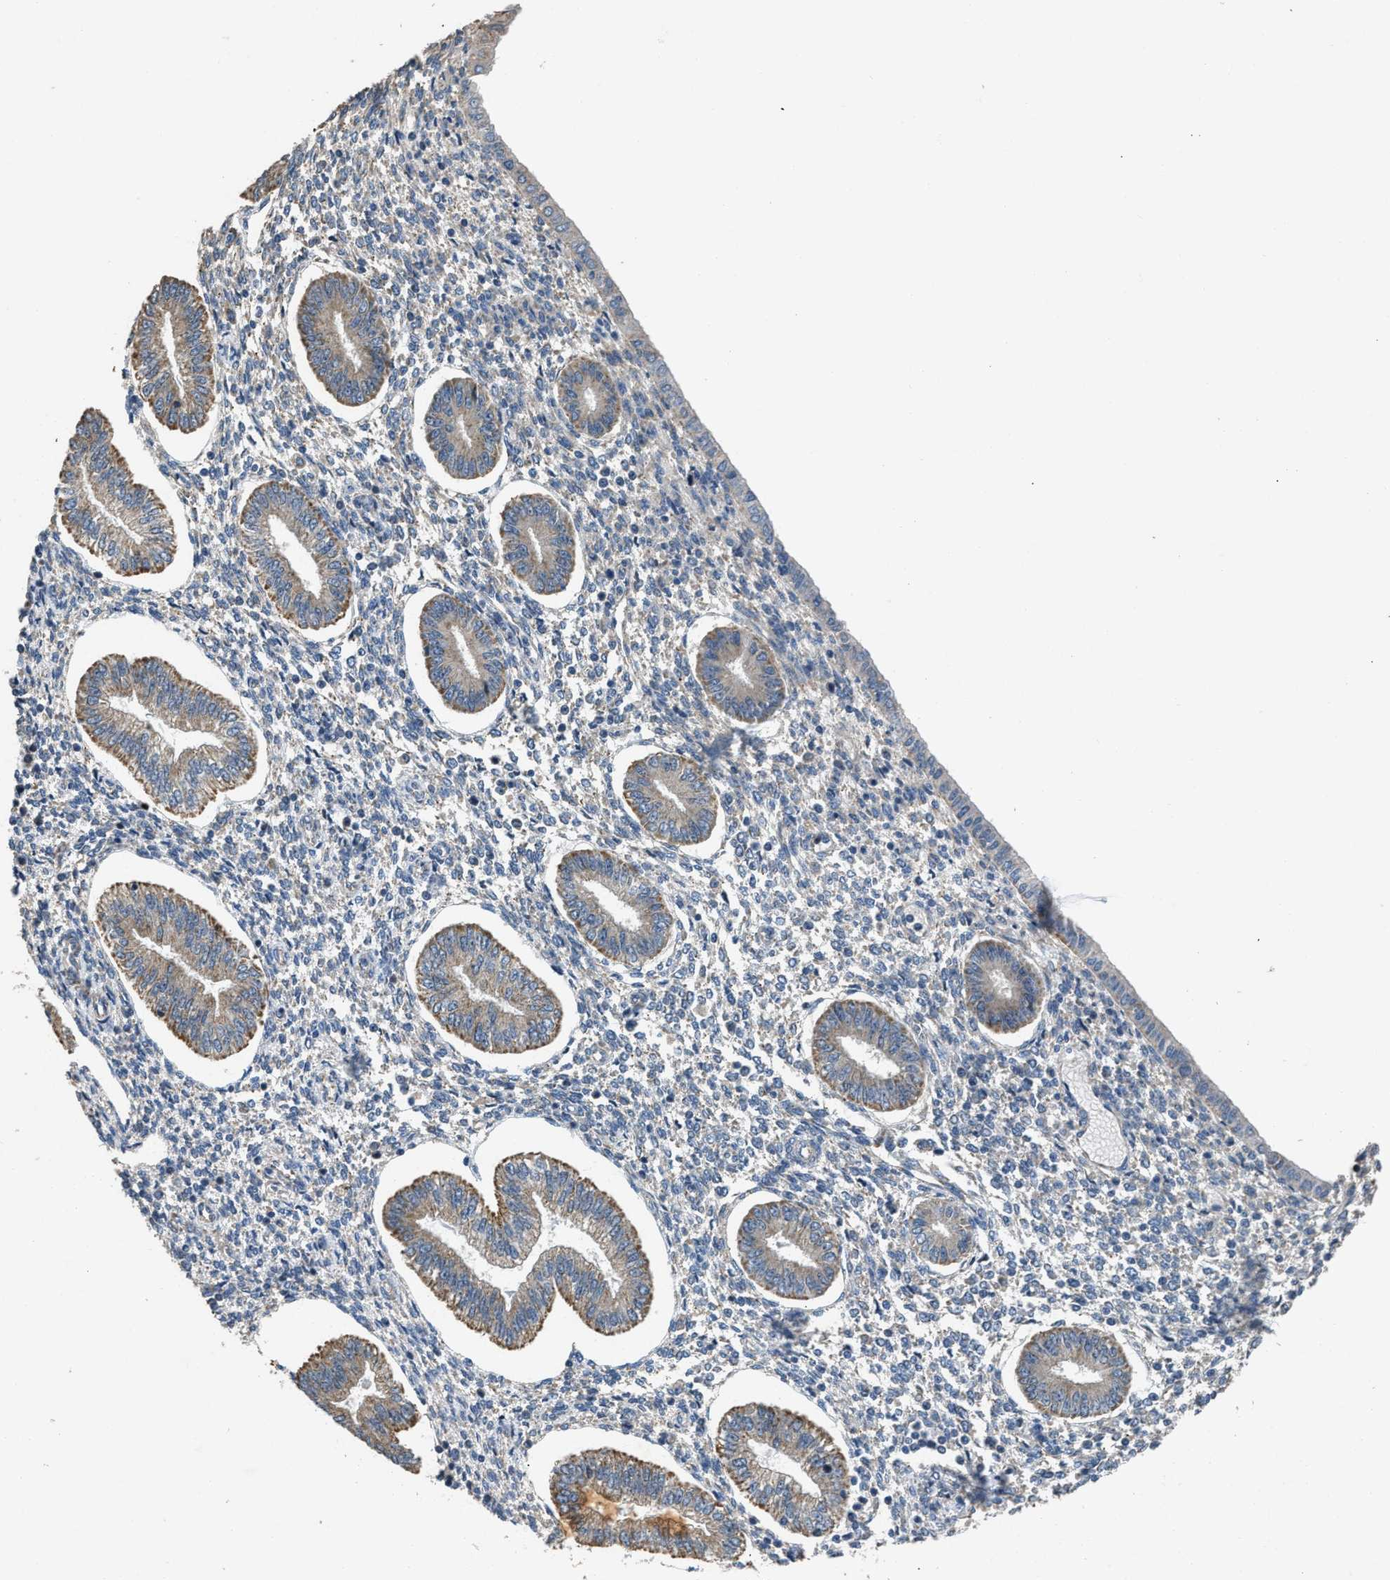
{"staining": {"intensity": "negative", "quantity": "none", "location": "none"}, "tissue": "endometrium", "cell_type": "Cells in endometrial stroma", "image_type": "normal", "snomed": [{"axis": "morphology", "description": "Normal tissue, NOS"}, {"axis": "topography", "description": "Endometrium"}], "caption": "Histopathology image shows no protein positivity in cells in endometrial stroma of normal endometrium. The staining is performed using DAB brown chromogen with nuclei counter-stained in using hematoxylin.", "gene": "TMEM150A", "patient": {"sex": "female", "age": 50}}